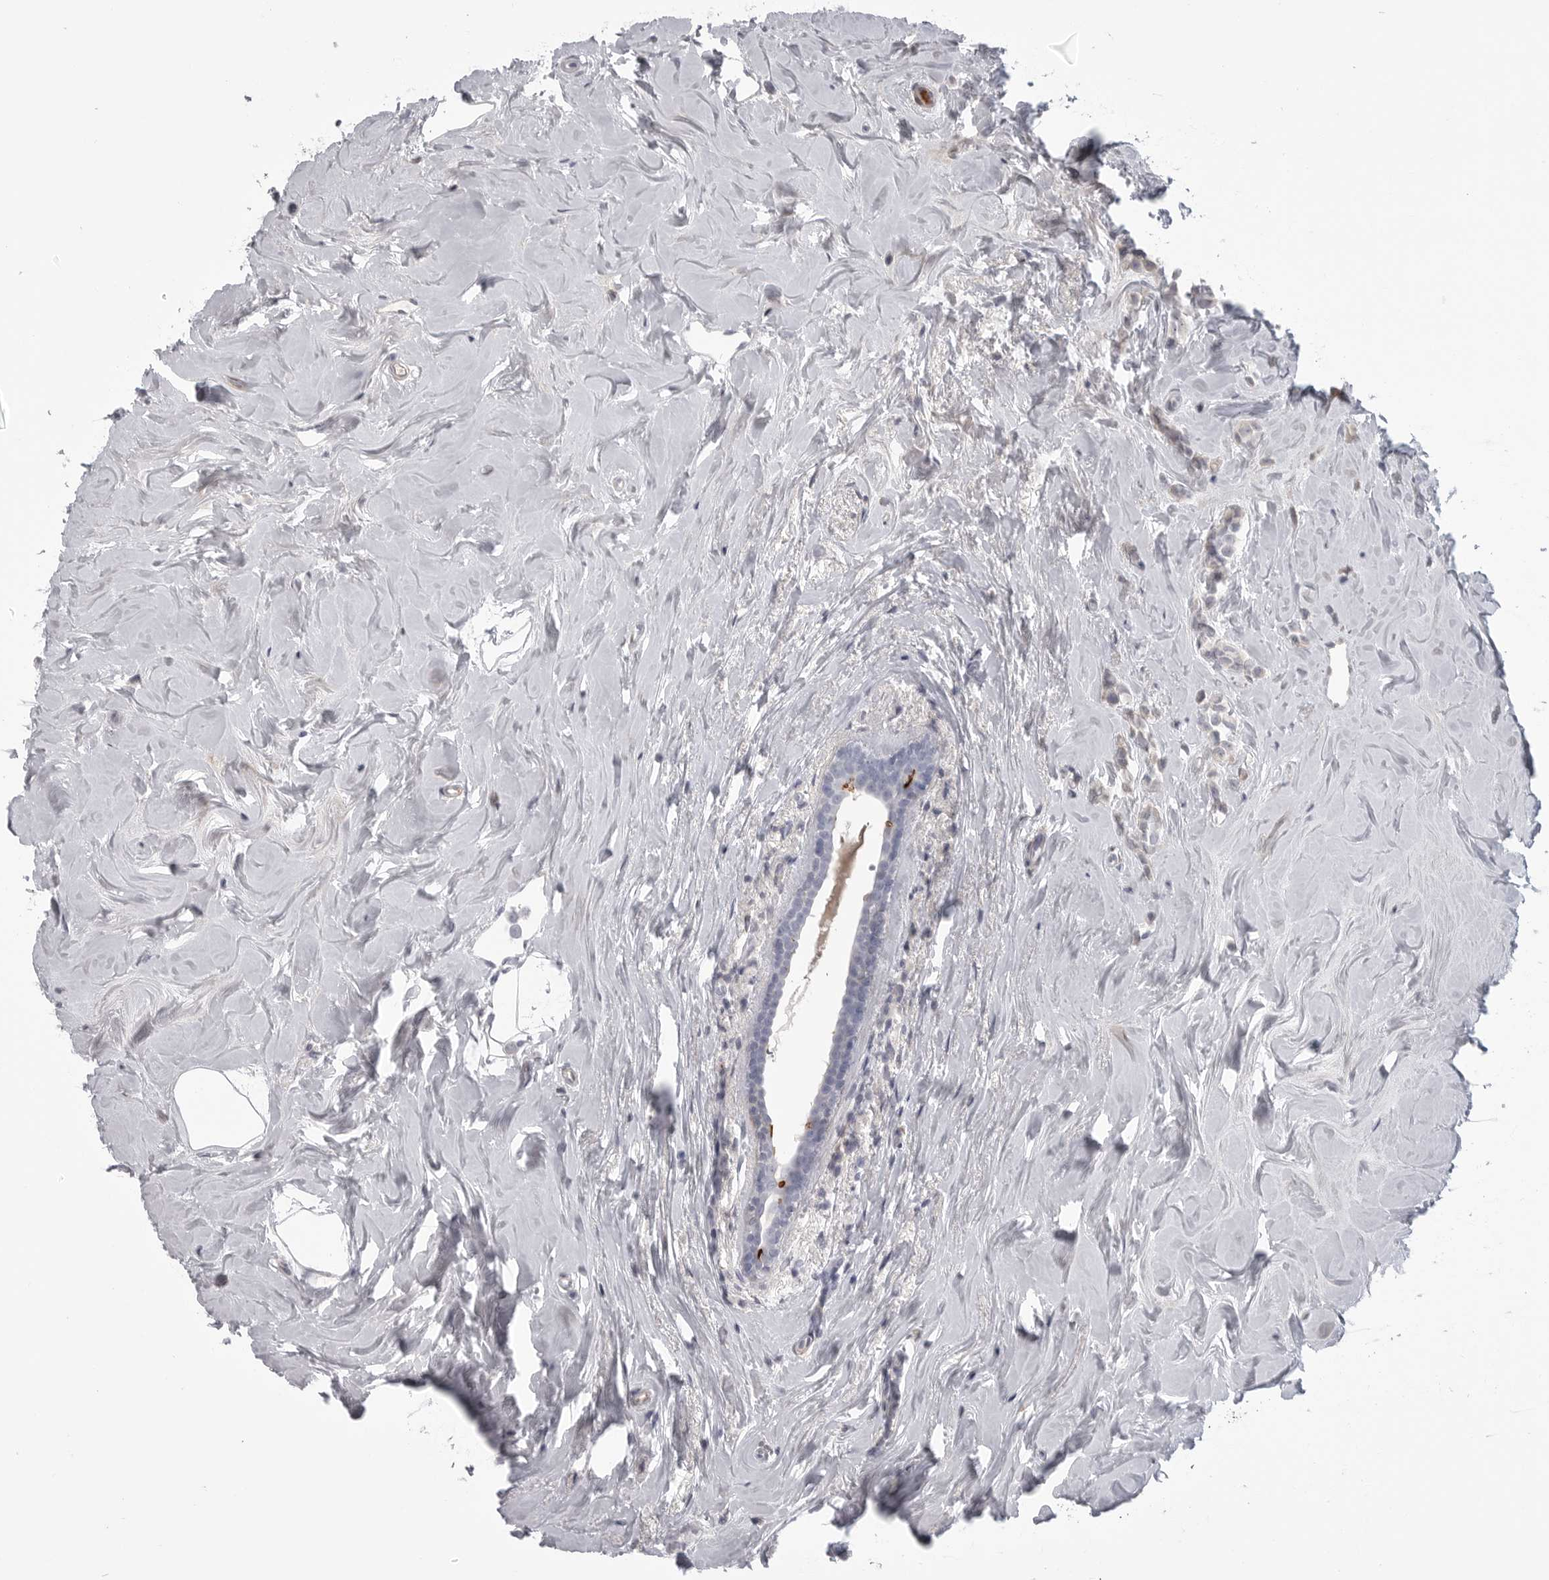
{"staining": {"intensity": "negative", "quantity": "none", "location": "none"}, "tissue": "breast cancer", "cell_type": "Tumor cells", "image_type": "cancer", "snomed": [{"axis": "morphology", "description": "Lobular carcinoma"}, {"axis": "topography", "description": "Breast"}], "caption": "This is an immunohistochemistry histopathology image of human lobular carcinoma (breast). There is no staining in tumor cells.", "gene": "SERPING1", "patient": {"sex": "female", "age": 47}}